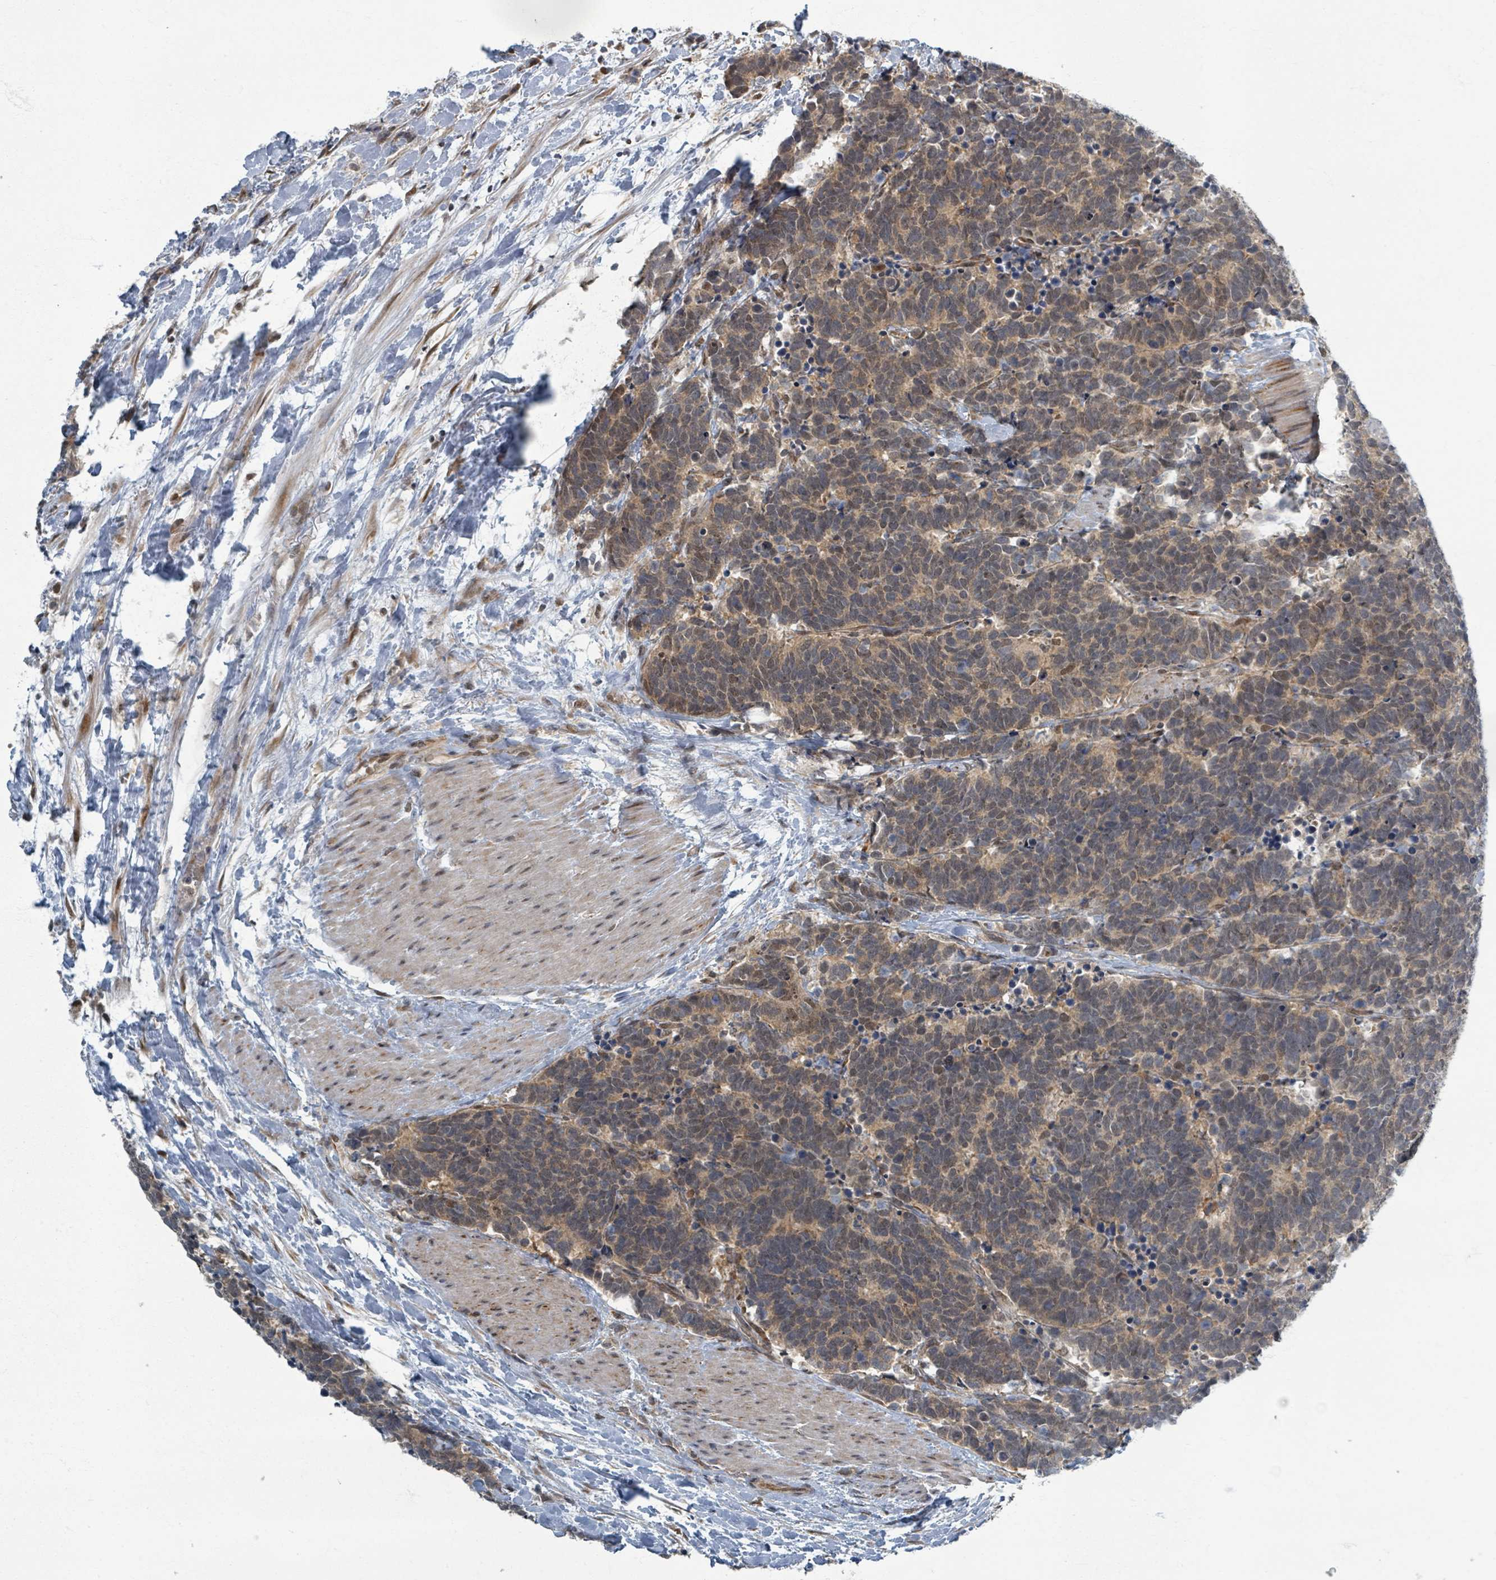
{"staining": {"intensity": "weak", "quantity": ">75%", "location": "cytoplasmic/membranous,nuclear"}, "tissue": "carcinoid", "cell_type": "Tumor cells", "image_type": "cancer", "snomed": [{"axis": "morphology", "description": "Carcinoma, NOS"}, {"axis": "morphology", "description": "Carcinoid, malignant, NOS"}, {"axis": "topography", "description": "Prostate"}], "caption": "Weak cytoplasmic/membranous and nuclear expression for a protein is present in about >75% of tumor cells of carcinoid using immunohistochemistry (IHC).", "gene": "INTS15", "patient": {"sex": "male", "age": 57}}